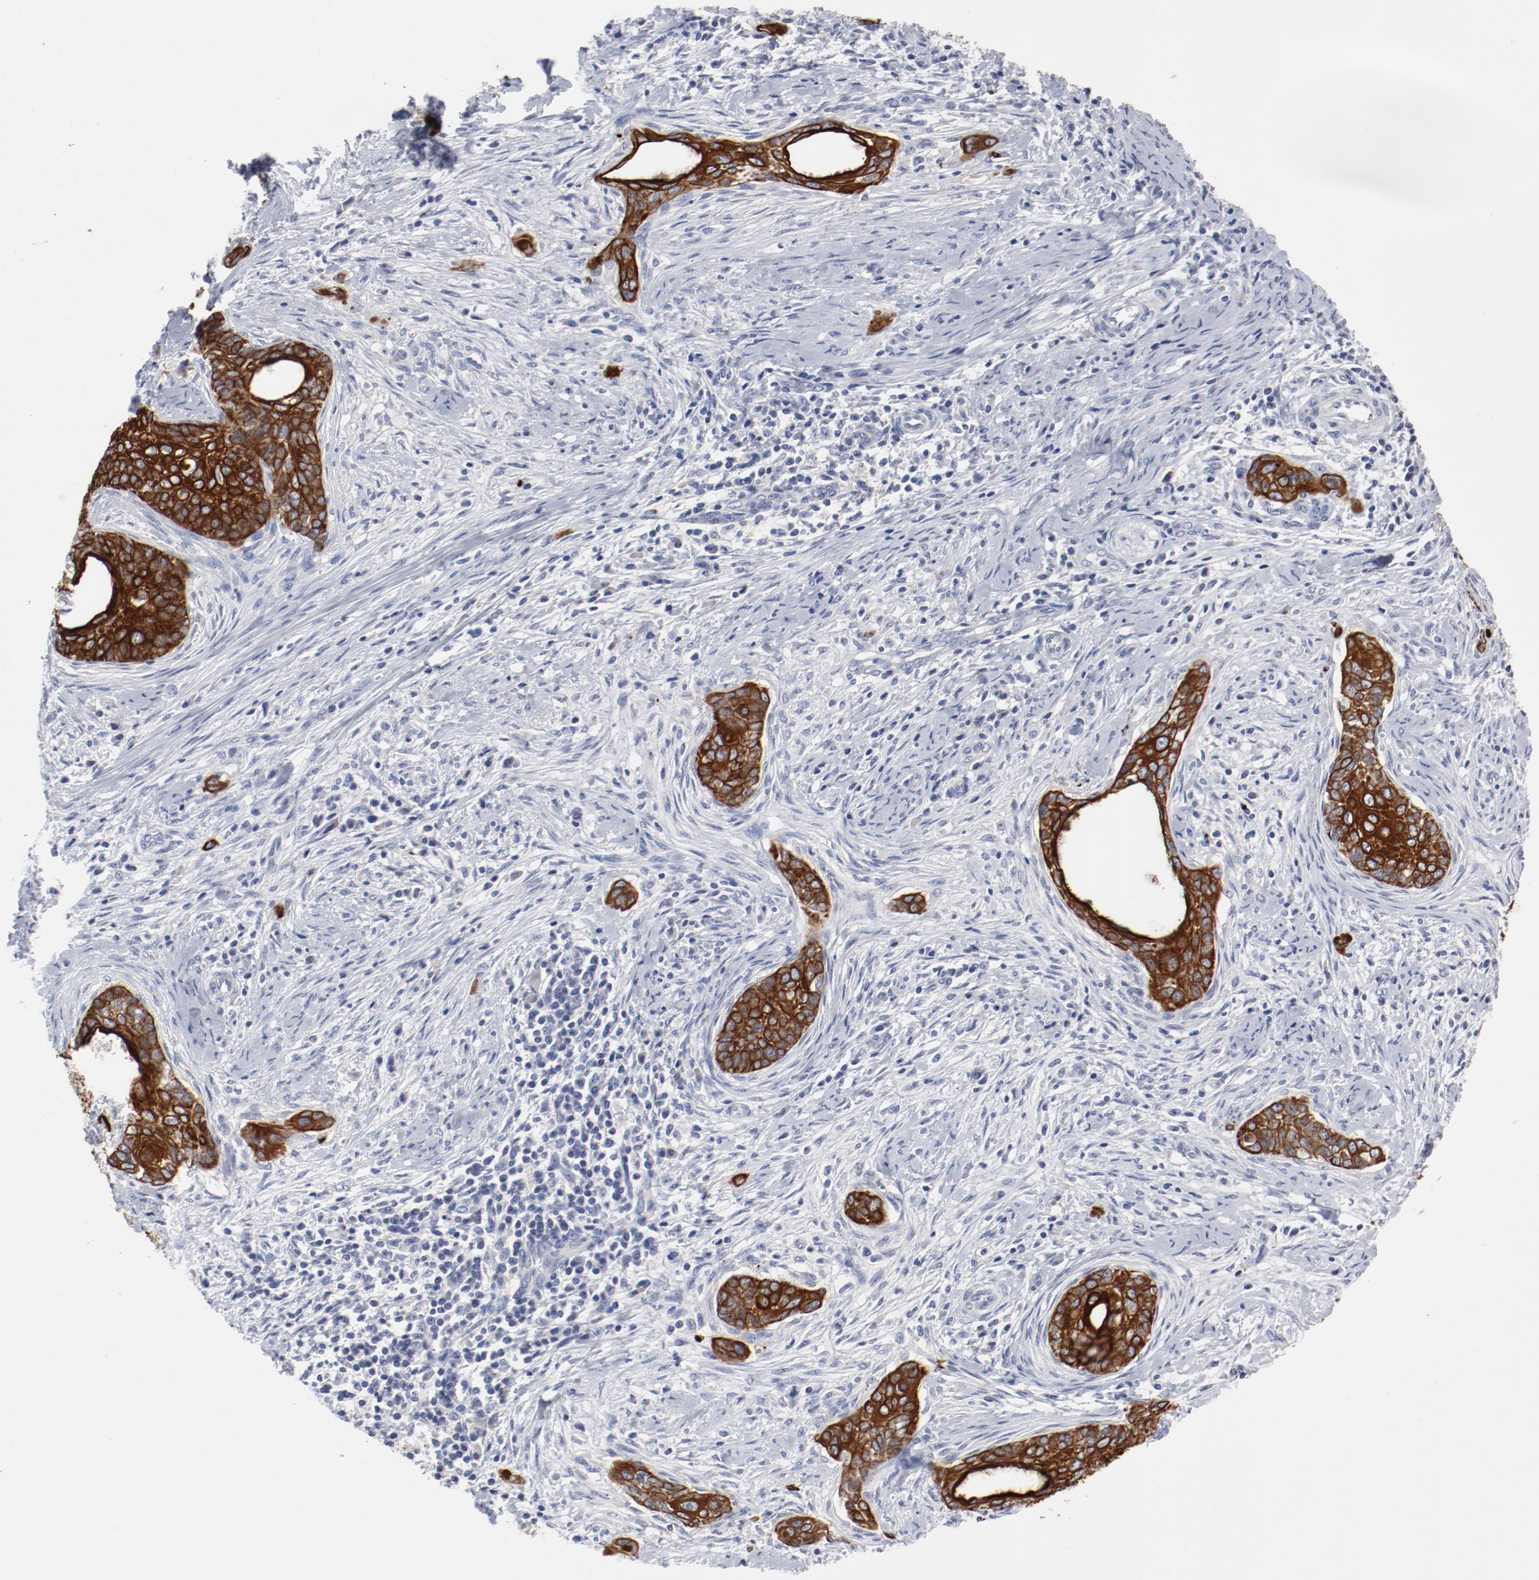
{"staining": {"intensity": "strong", "quantity": ">75%", "location": "cytoplasmic/membranous"}, "tissue": "cervical cancer", "cell_type": "Tumor cells", "image_type": "cancer", "snomed": [{"axis": "morphology", "description": "Squamous cell carcinoma, NOS"}, {"axis": "topography", "description": "Cervix"}], "caption": "An image of human squamous cell carcinoma (cervical) stained for a protein displays strong cytoplasmic/membranous brown staining in tumor cells.", "gene": "TSPAN6", "patient": {"sex": "female", "age": 33}}